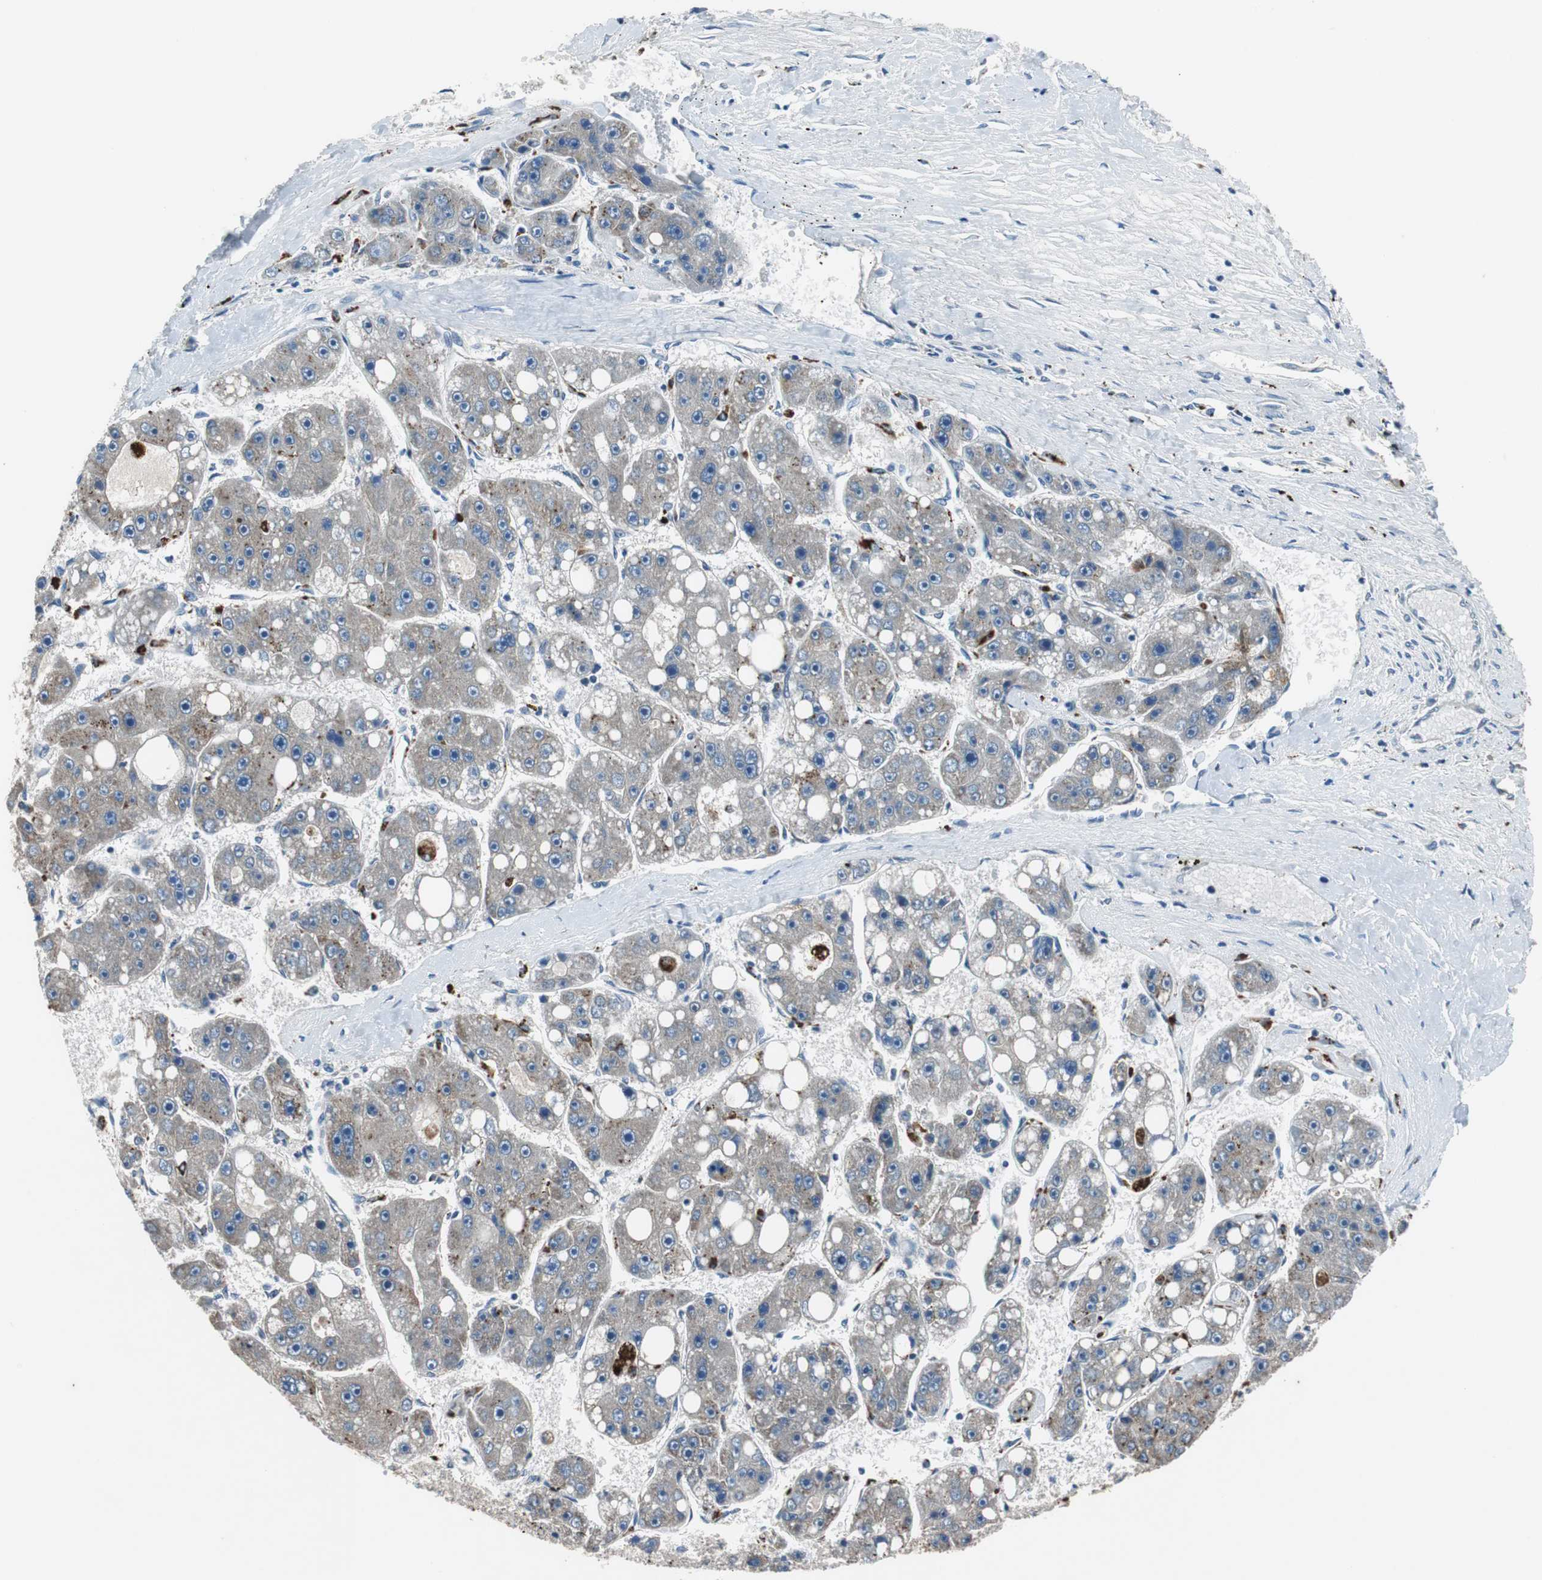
{"staining": {"intensity": "weak", "quantity": ">75%", "location": "cytoplasmic/membranous"}, "tissue": "liver cancer", "cell_type": "Tumor cells", "image_type": "cancer", "snomed": [{"axis": "morphology", "description": "Carcinoma, Hepatocellular, NOS"}, {"axis": "topography", "description": "Liver"}], "caption": "This is an image of immunohistochemistry (IHC) staining of liver hepatocellular carcinoma, which shows weak positivity in the cytoplasmic/membranous of tumor cells.", "gene": "NLGN1", "patient": {"sex": "female", "age": 61}}